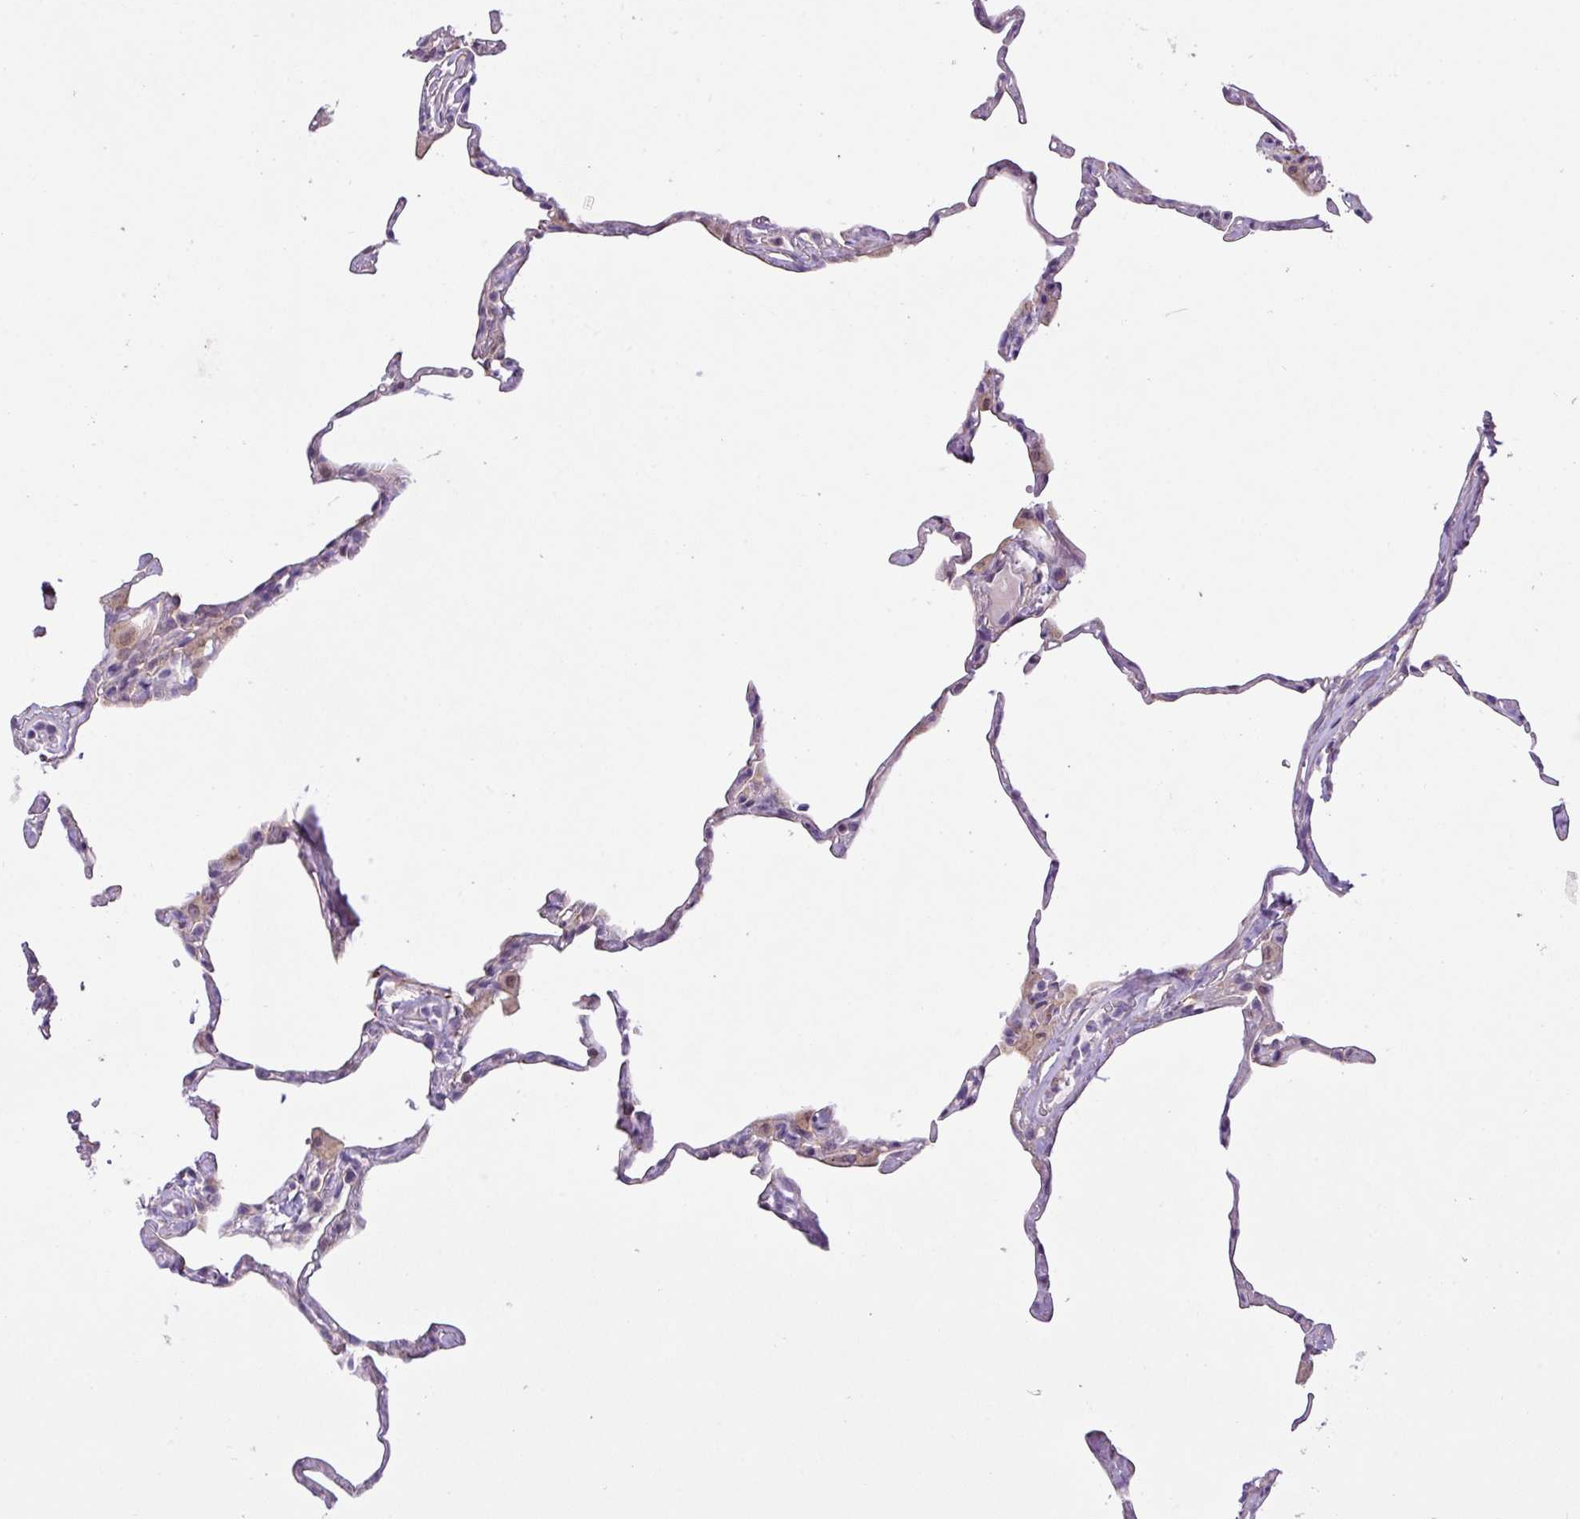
{"staining": {"intensity": "negative", "quantity": "none", "location": "none"}, "tissue": "lung", "cell_type": "Alveolar cells", "image_type": "normal", "snomed": [{"axis": "morphology", "description": "Normal tissue, NOS"}, {"axis": "topography", "description": "Lung"}], "caption": "A high-resolution image shows immunohistochemistry (IHC) staining of benign lung, which displays no significant expression in alveolar cells. Brightfield microscopy of immunohistochemistry (IHC) stained with DAB (brown) and hematoxylin (blue), captured at high magnification.", "gene": "RPP25L", "patient": {"sex": "male", "age": 65}}